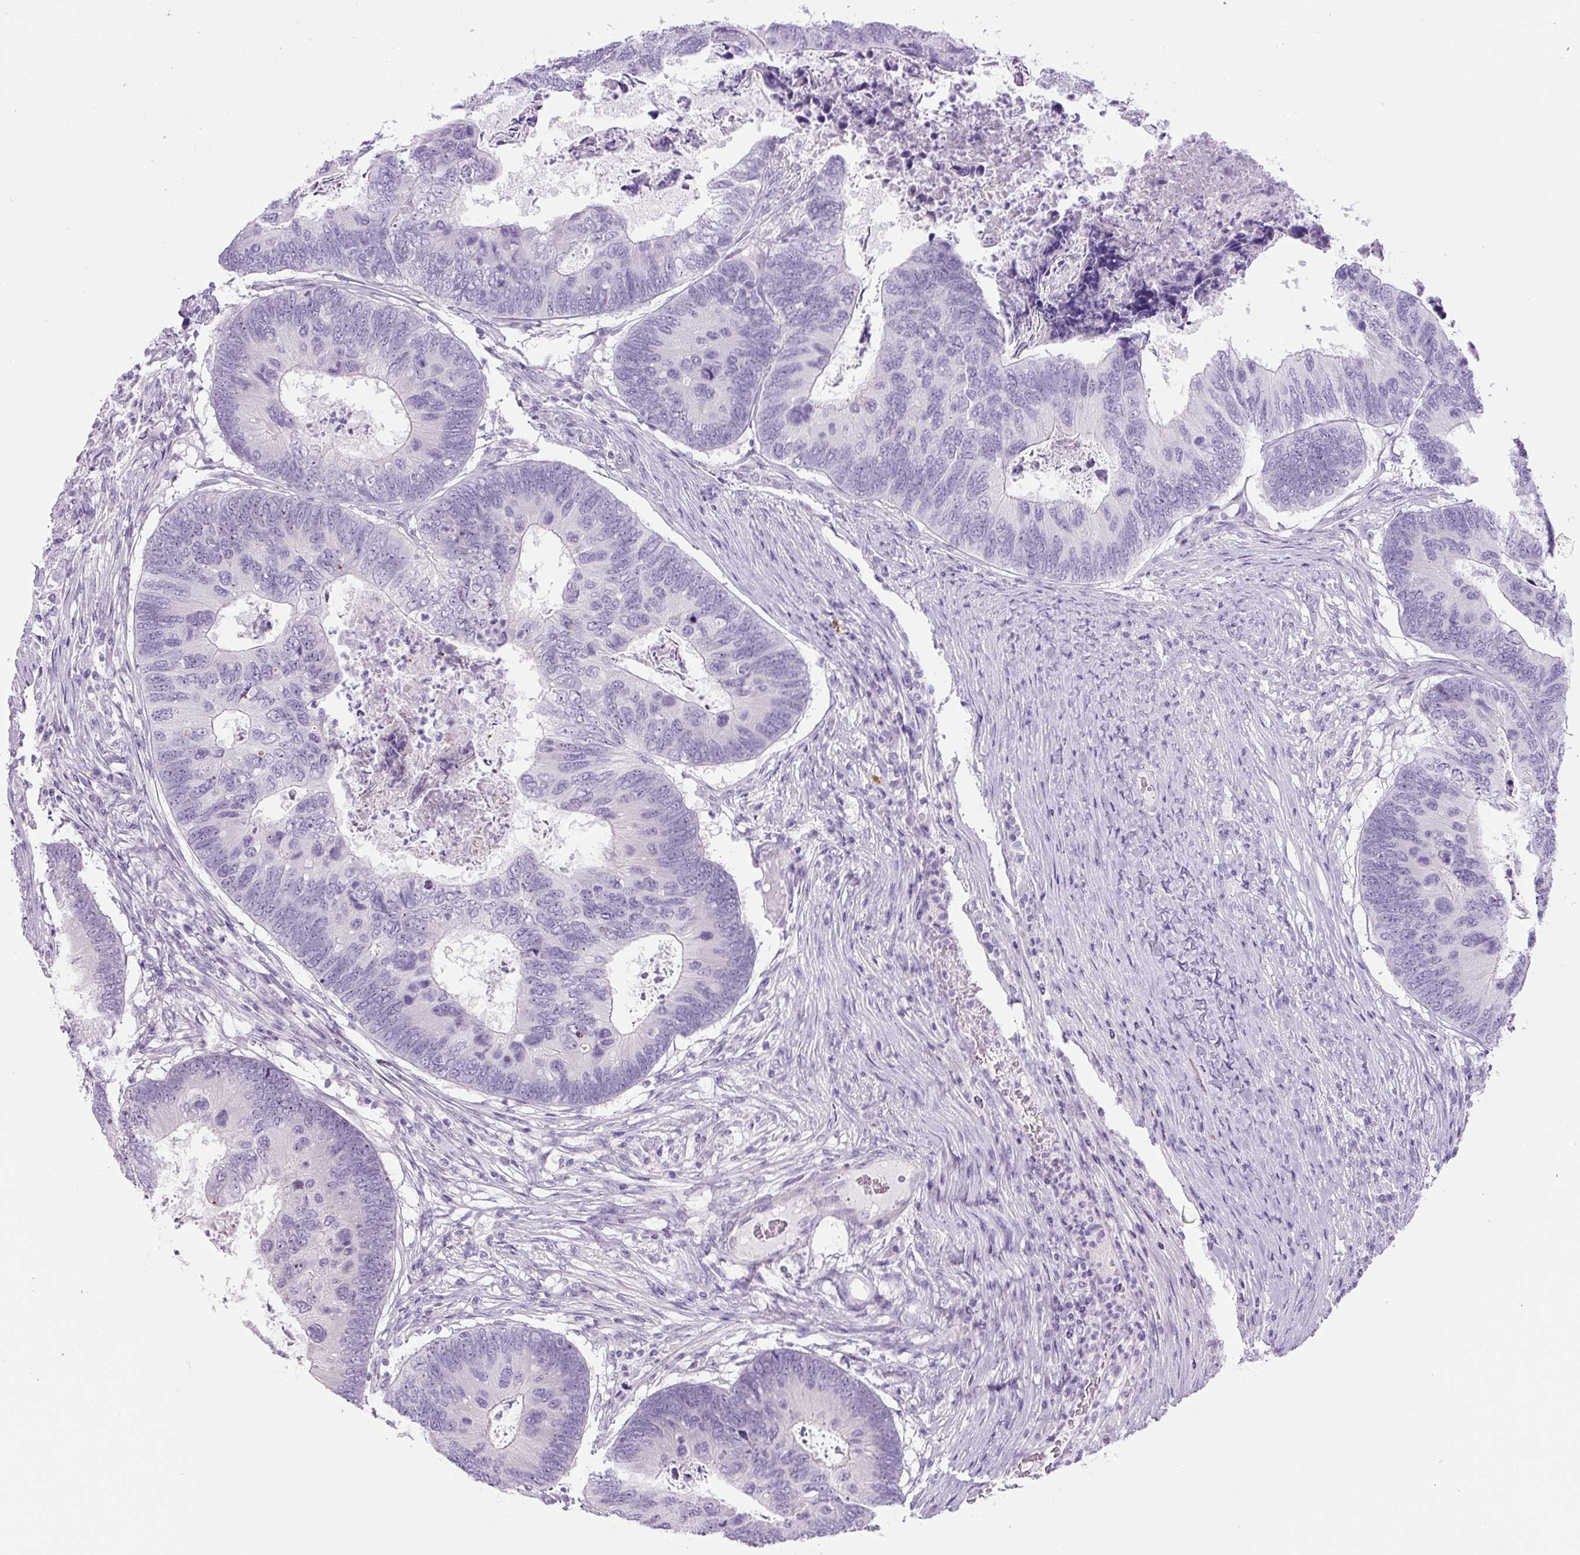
{"staining": {"intensity": "negative", "quantity": "none", "location": "none"}, "tissue": "colorectal cancer", "cell_type": "Tumor cells", "image_type": "cancer", "snomed": [{"axis": "morphology", "description": "Adenocarcinoma, NOS"}, {"axis": "topography", "description": "Colon"}], "caption": "Tumor cells are negative for brown protein staining in colorectal cancer (adenocarcinoma). (DAB (3,3'-diaminobenzidine) IHC with hematoxylin counter stain).", "gene": "TMEM151B", "patient": {"sex": "female", "age": 67}}